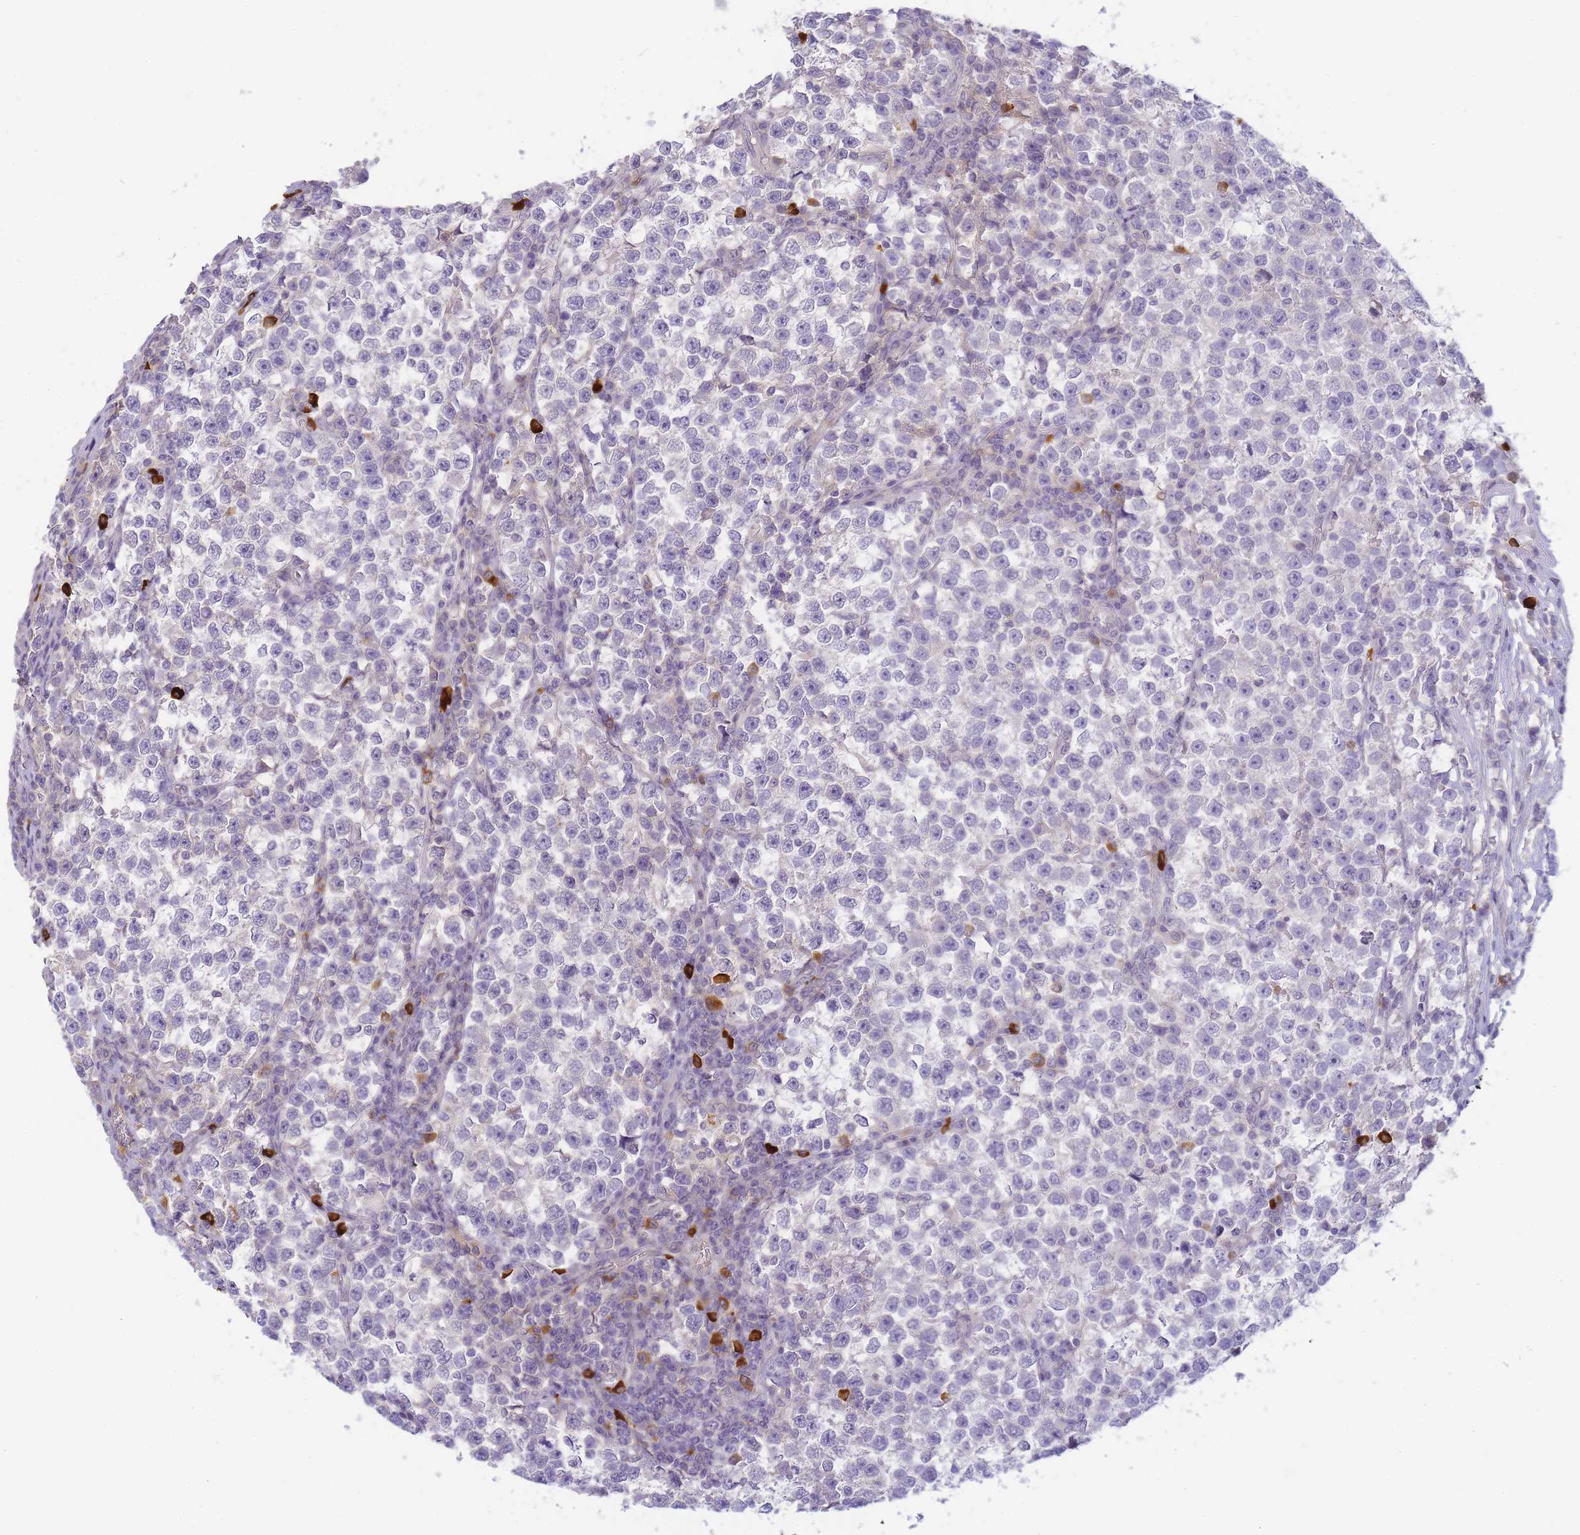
{"staining": {"intensity": "negative", "quantity": "none", "location": "none"}, "tissue": "testis cancer", "cell_type": "Tumor cells", "image_type": "cancer", "snomed": [{"axis": "morphology", "description": "Normal tissue, NOS"}, {"axis": "morphology", "description": "Seminoma, NOS"}, {"axis": "topography", "description": "Testis"}], "caption": "This is an immunohistochemistry (IHC) photomicrograph of seminoma (testis). There is no staining in tumor cells.", "gene": "RRAD", "patient": {"sex": "male", "age": 43}}